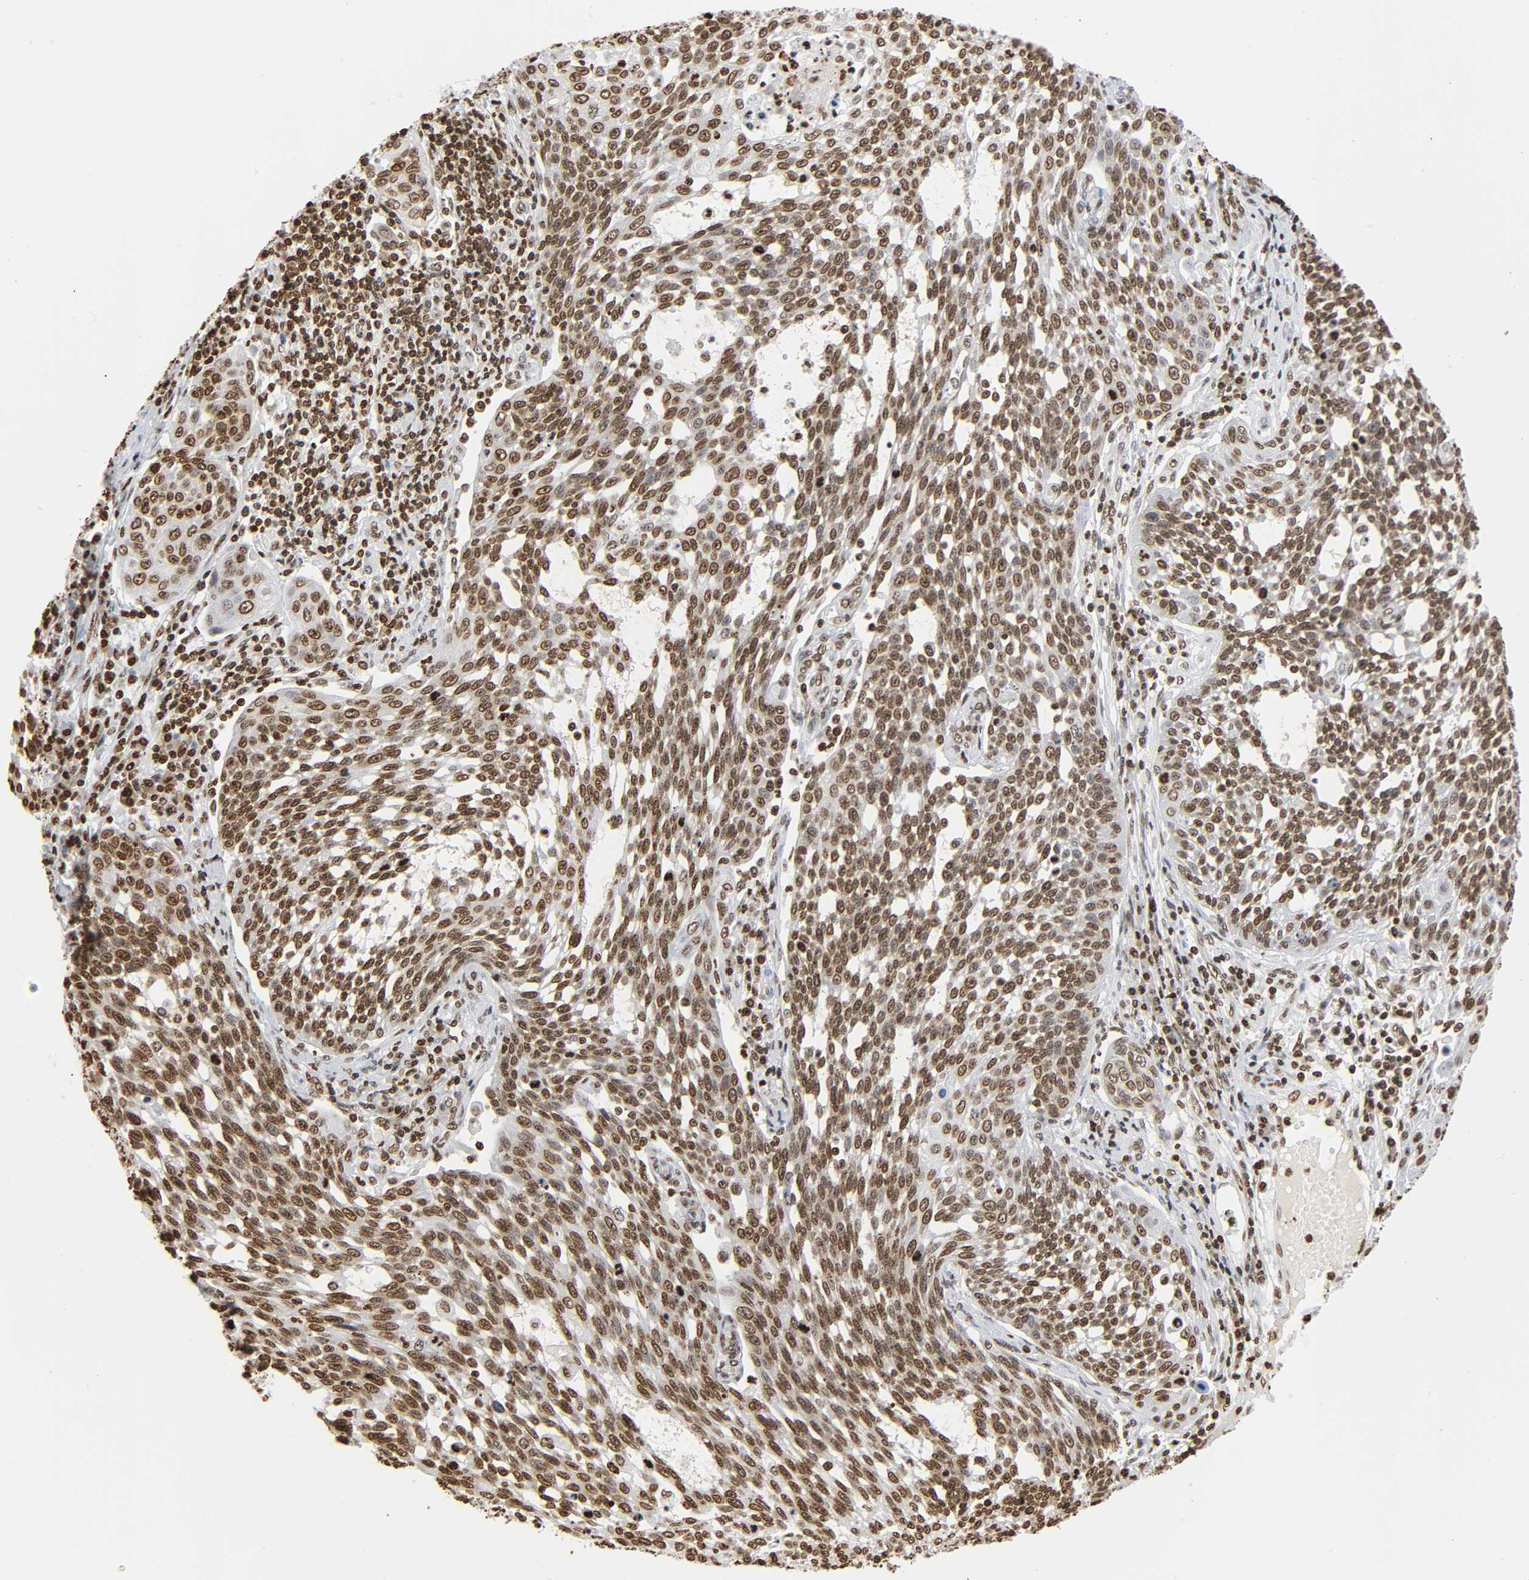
{"staining": {"intensity": "moderate", "quantity": ">75%", "location": "nuclear"}, "tissue": "cervical cancer", "cell_type": "Tumor cells", "image_type": "cancer", "snomed": [{"axis": "morphology", "description": "Squamous cell carcinoma, NOS"}, {"axis": "topography", "description": "Cervix"}], "caption": "Tumor cells exhibit medium levels of moderate nuclear positivity in about >75% of cells in human cervical cancer (squamous cell carcinoma).", "gene": "HOXA6", "patient": {"sex": "female", "age": 34}}